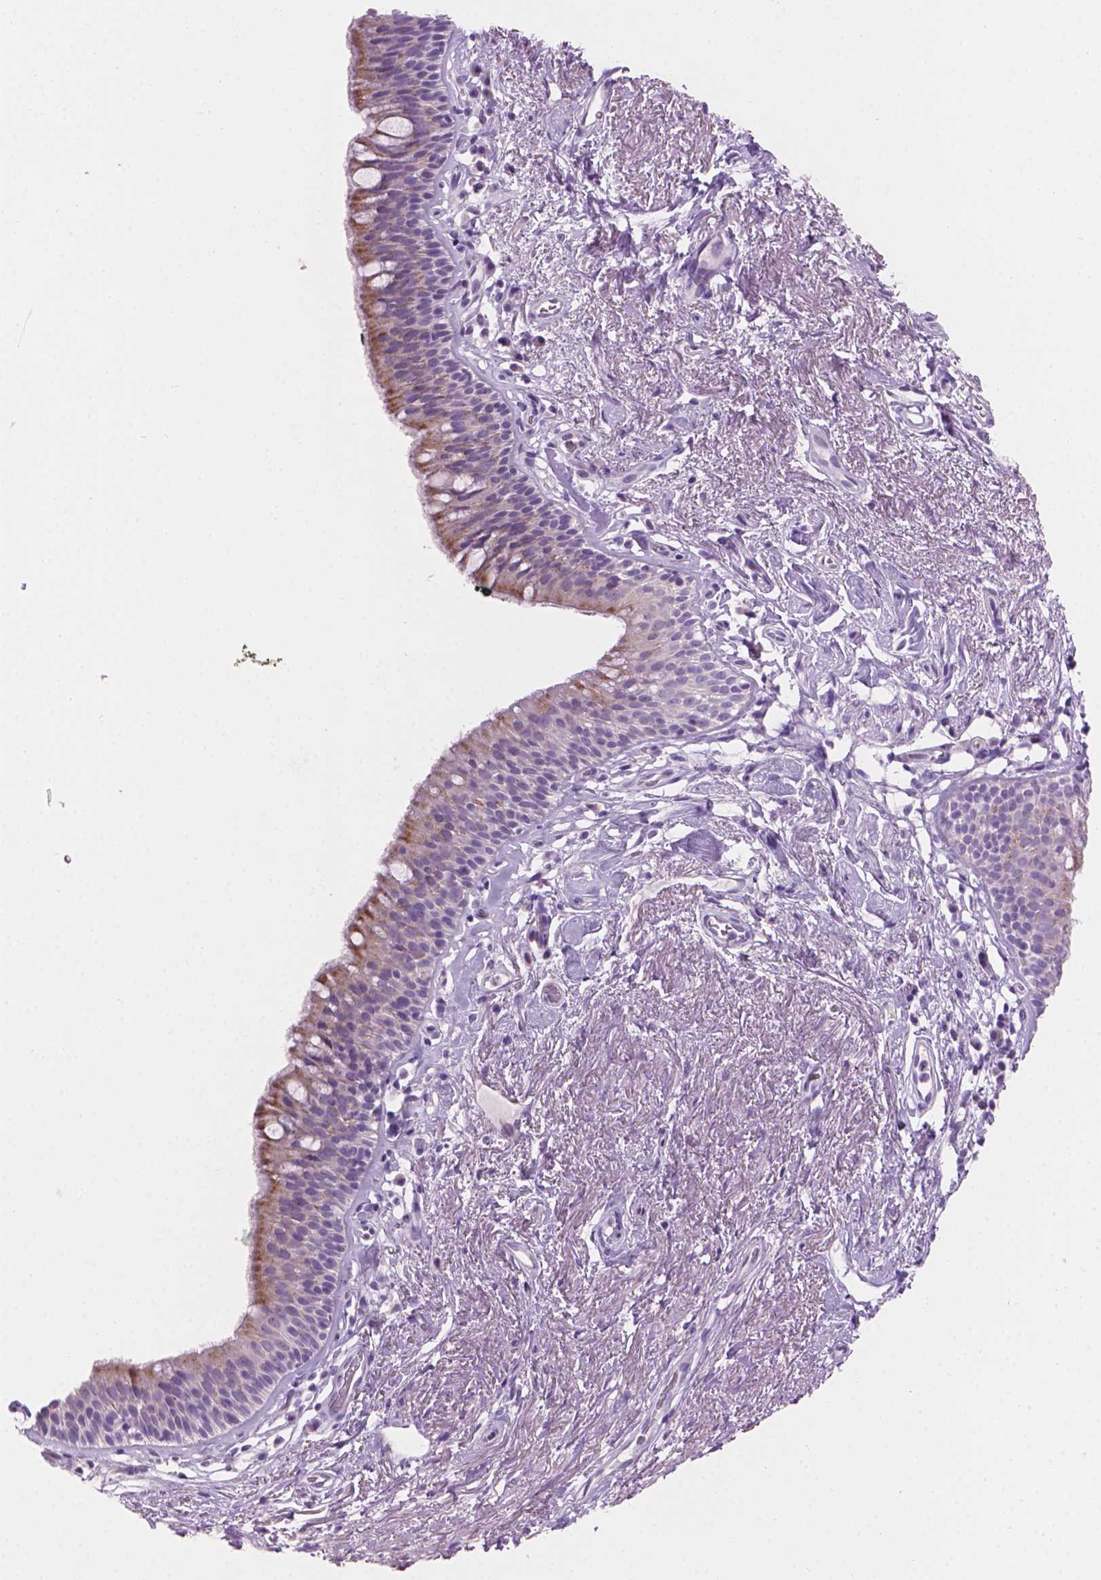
{"staining": {"intensity": "weak", "quantity": "25%-75%", "location": "cytoplasmic/membranous"}, "tissue": "bronchus", "cell_type": "Respiratory epithelial cells", "image_type": "normal", "snomed": [{"axis": "morphology", "description": "Normal tissue, NOS"}, {"axis": "topography", "description": "Cartilage tissue"}, {"axis": "topography", "description": "Bronchus"}], "caption": "A high-resolution histopathology image shows immunohistochemistry (IHC) staining of benign bronchus, which exhibits weak cytoplasmic/membranous expression in approximately 25%-75% of respiratory epithelial cells. (brown staining indicates protein expression, while blue staining denotes nuclei).", "gene": "MLANA", "patient": {"sex": "male", "age": 58}}